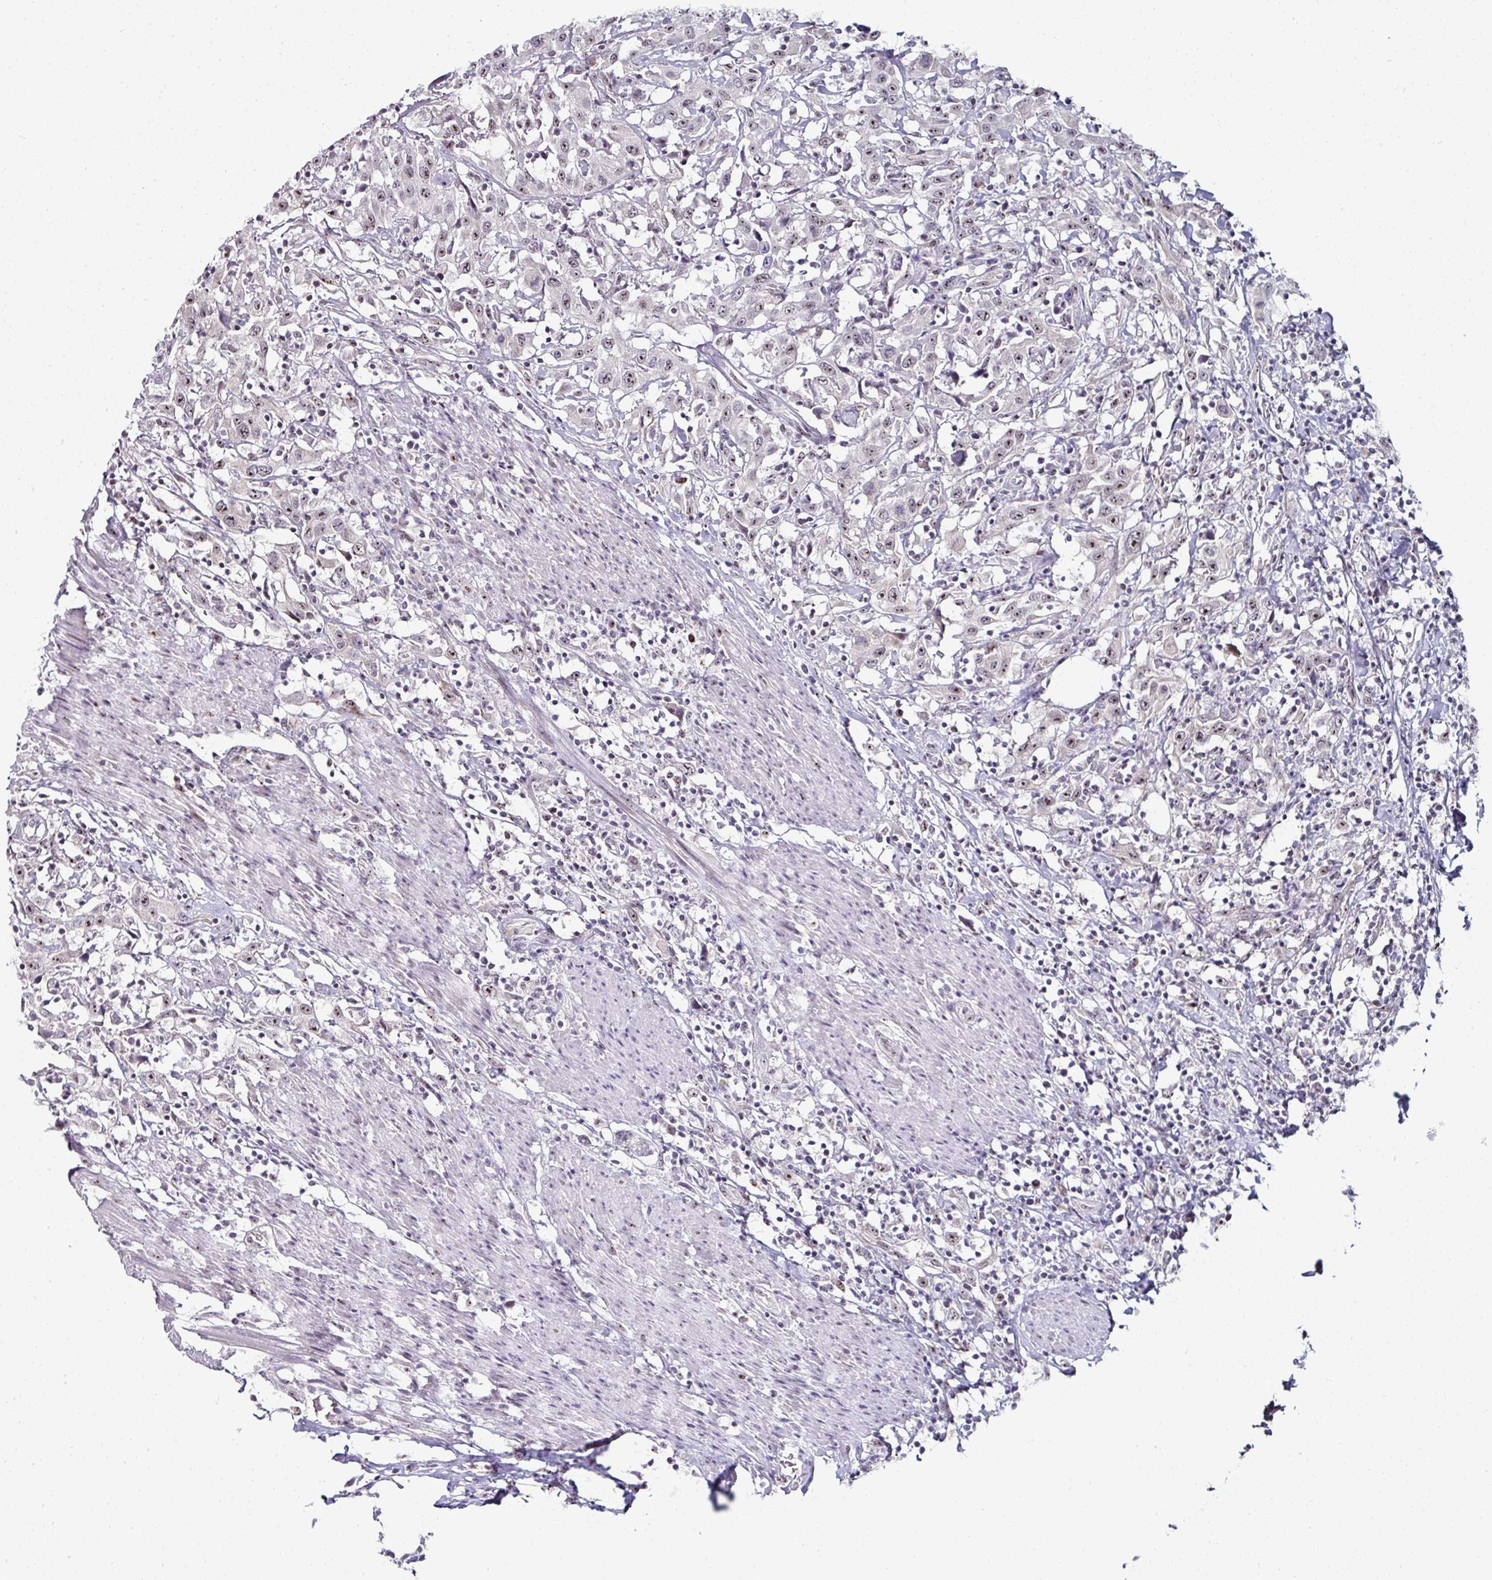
{"staining": {"intensity": "weak", "quantity": "25%-75%", "location": "nuclear"}, "tissue": "urothelial cancer", "cell_type": "Tumor cells", "image_type": "cancer", "snomed": [{"axis": "morphology", "description": "Urothelial carcinoma, High grade"}, {"axis": "topography", "description": "Urinary bladder"}], "caption": "Protein expression analysis of human urothelial cancer reveals weak nuclear positivity in about 25%-75% of tumor cells.", "gene": "NACC2", "patient": {"sex": "male", "age": 61}}